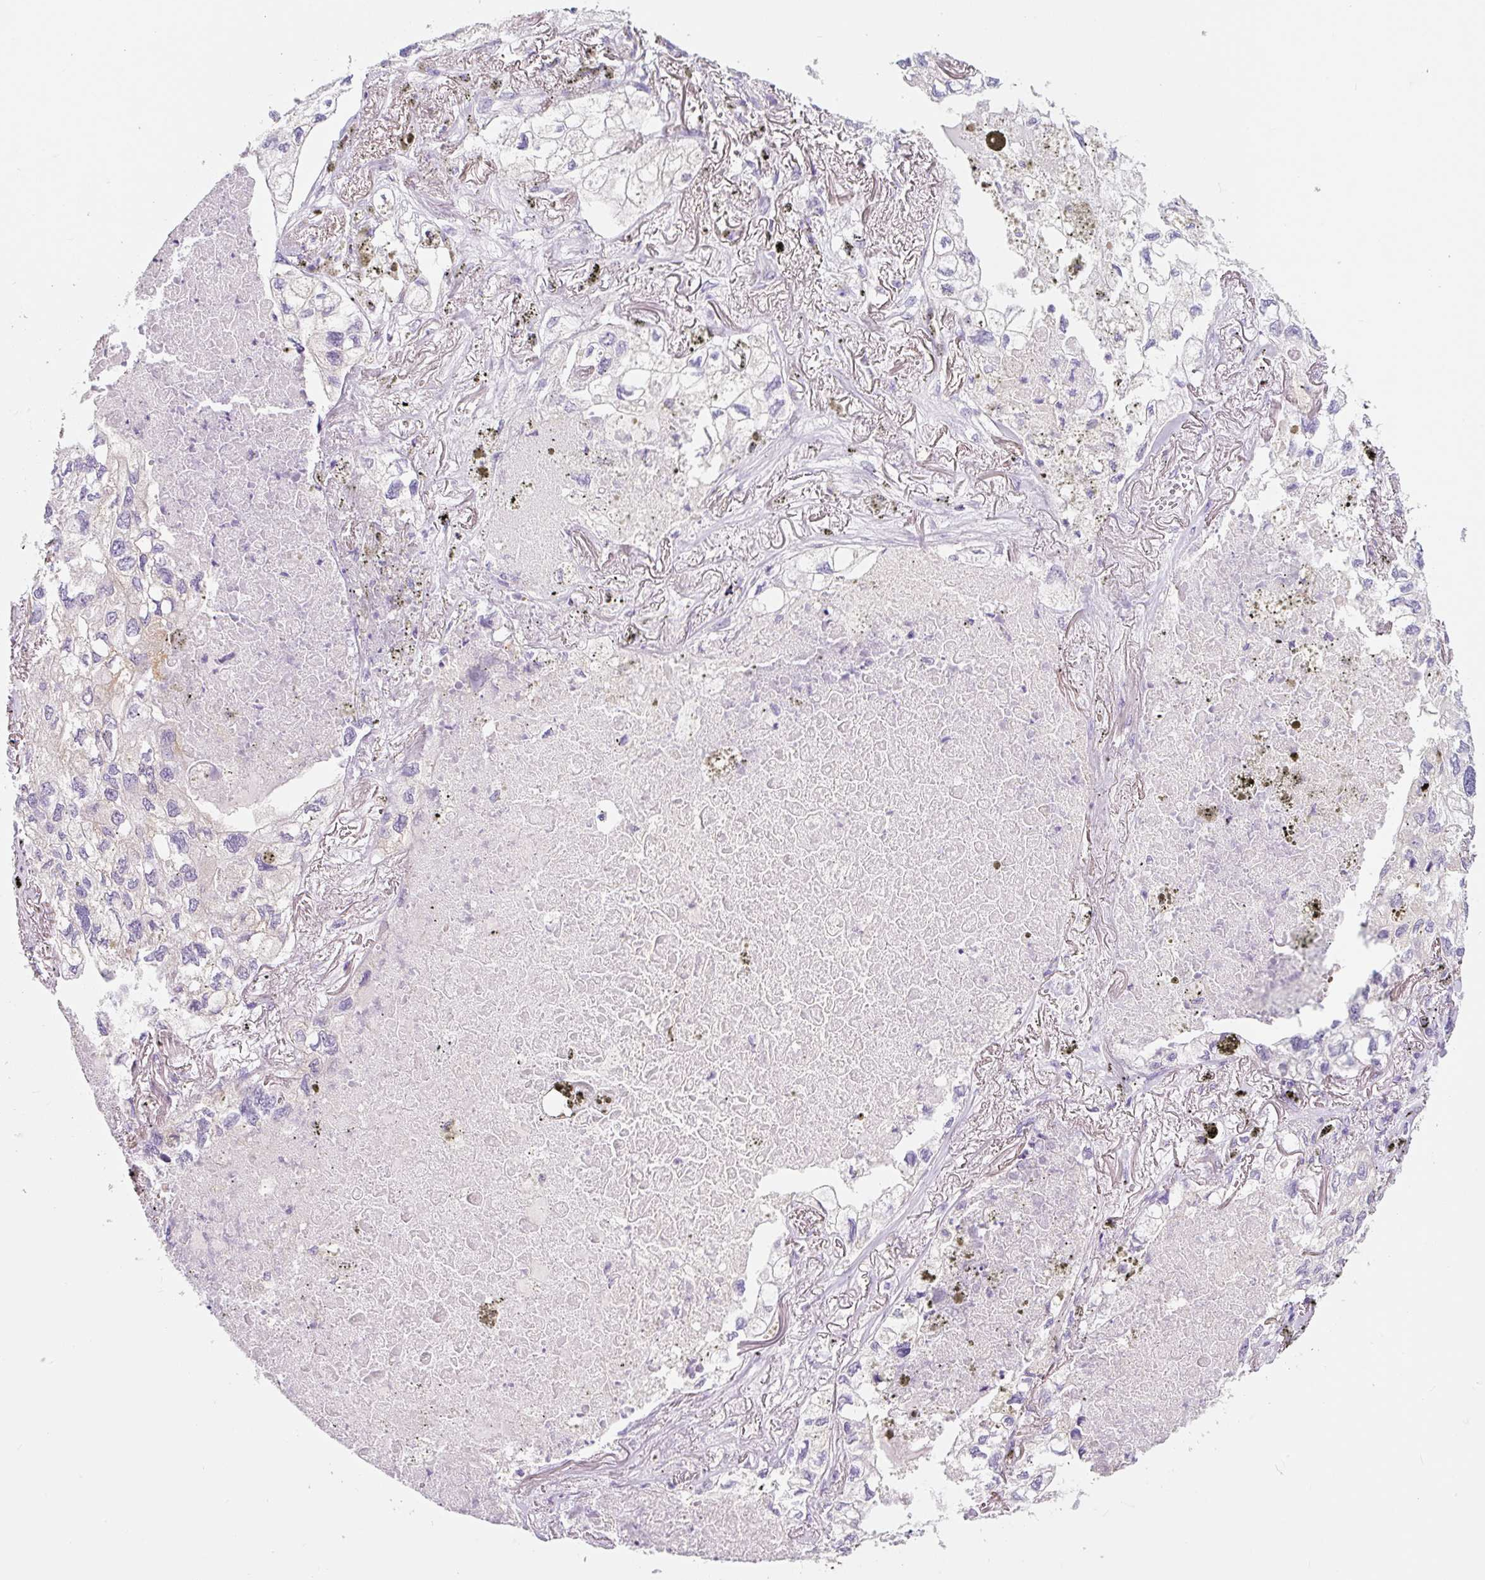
{"staining": {"intensity": "negative", "quantity": "none", "location": "none"}, "tissue": "lung cancer", "cell_type": "Tumor cells", "image_type": "cancer", "snomed": [{"axis": "morphology", "description": "Adenocarcinoma, NOS"}, {"axis": "topography", "description": "Lung"}], "caption": "Tumor cells are negative for brown protein staining in lung cancer.", "gene": "SYP", "patient": {"sex": "male", "age": 65}}